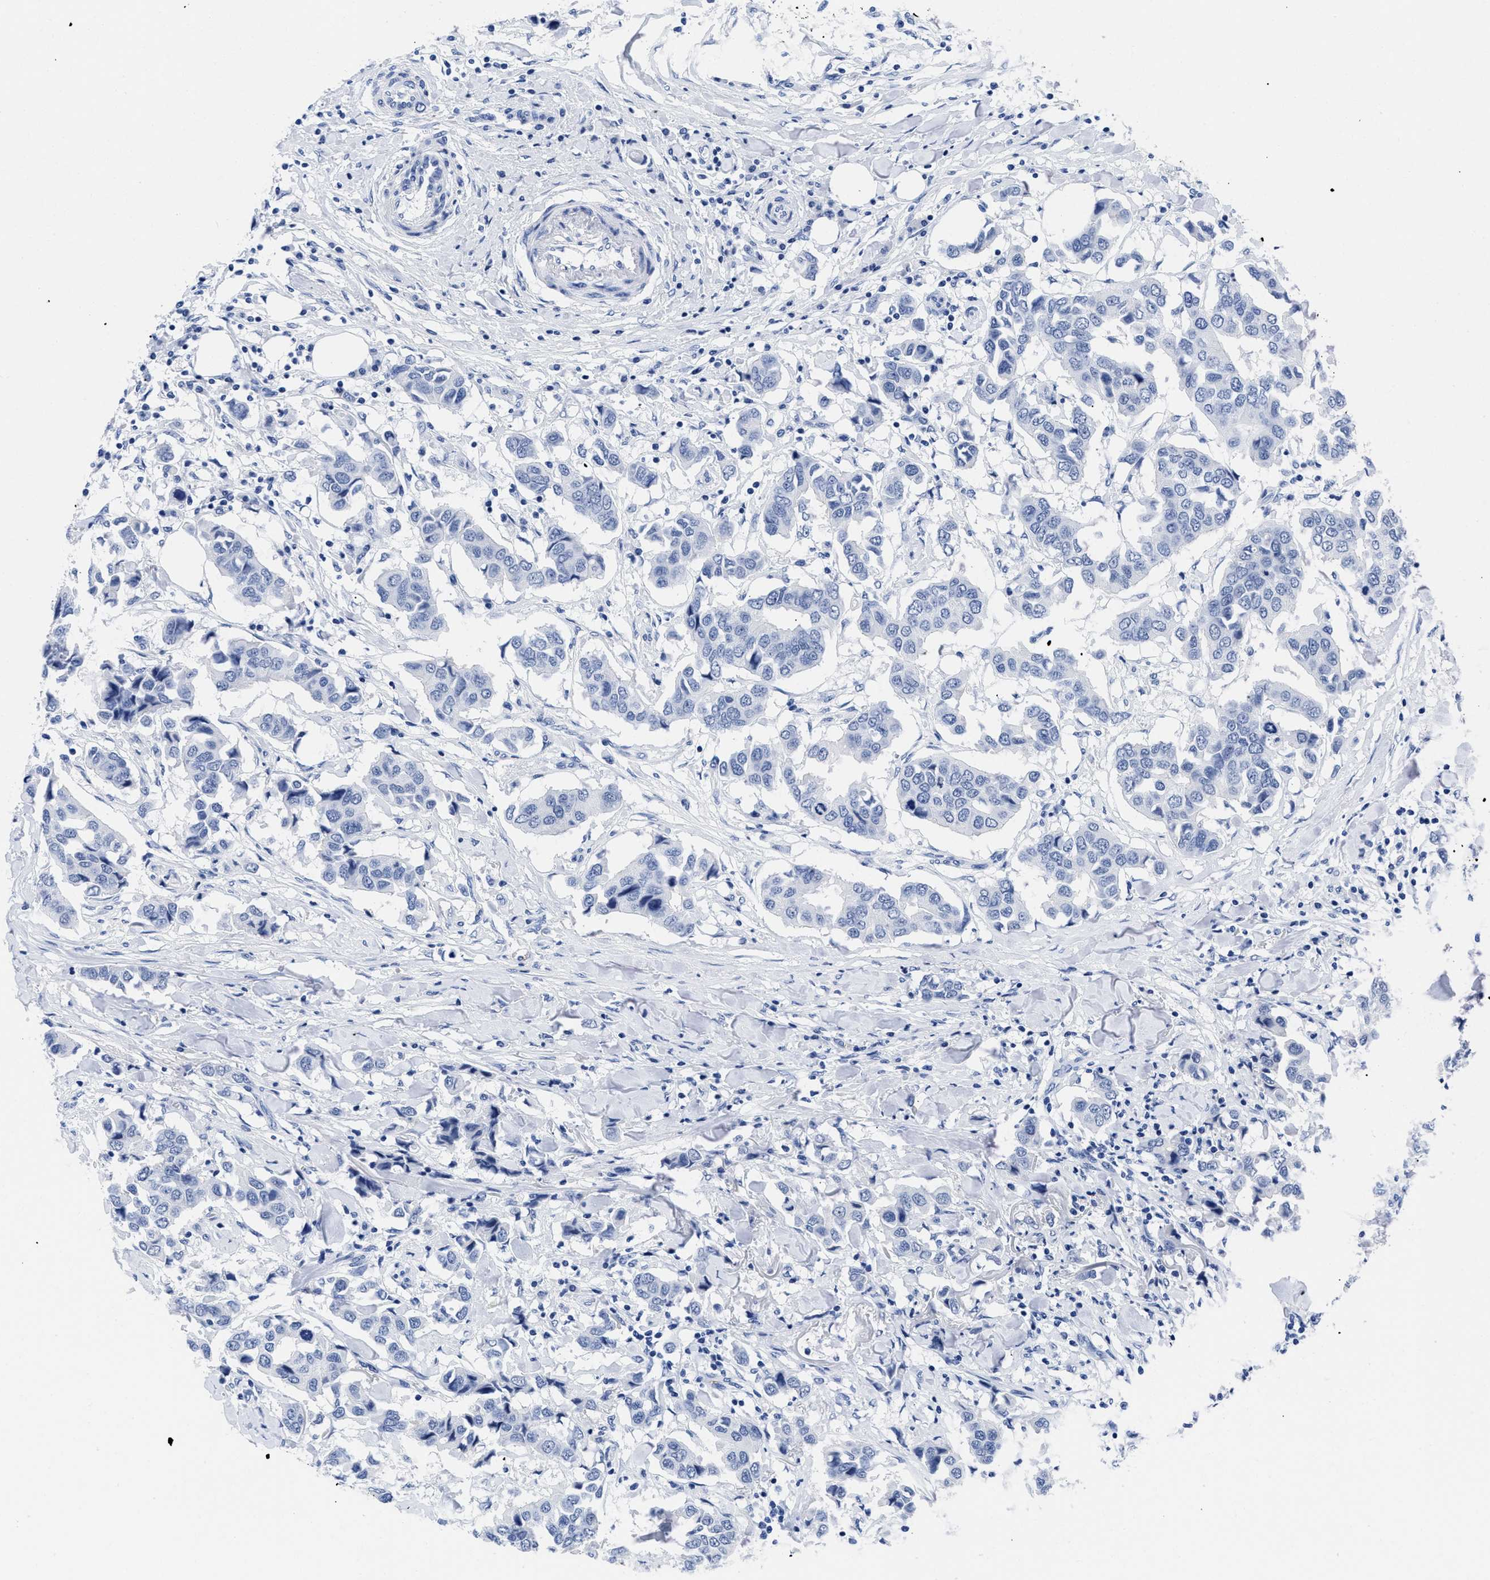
{"staining": {"intensity": "negative", "quantity": "none", "location": "none"}, "tissue": "breast cancer", "cell_type": "Tumor cells", "image_type": "cancer", "snomed": [{"axis": "morphology", "description": "Duct carcinoma"}, {"axis": "topography", "description": "Breast"}], "caption": "Immunohistochemistry (IHC) of human breast cancer exhibits no expression in tumor cells. (Stains: DAB (3,3'-diaminobenzidine) immunohistochemistry (IHC) with hematoxylin counter stain, Microscopy: brightfield microscopy at high magnification).", "gene": "TREML1", "patient": {"sex": "female", "age": 80}}